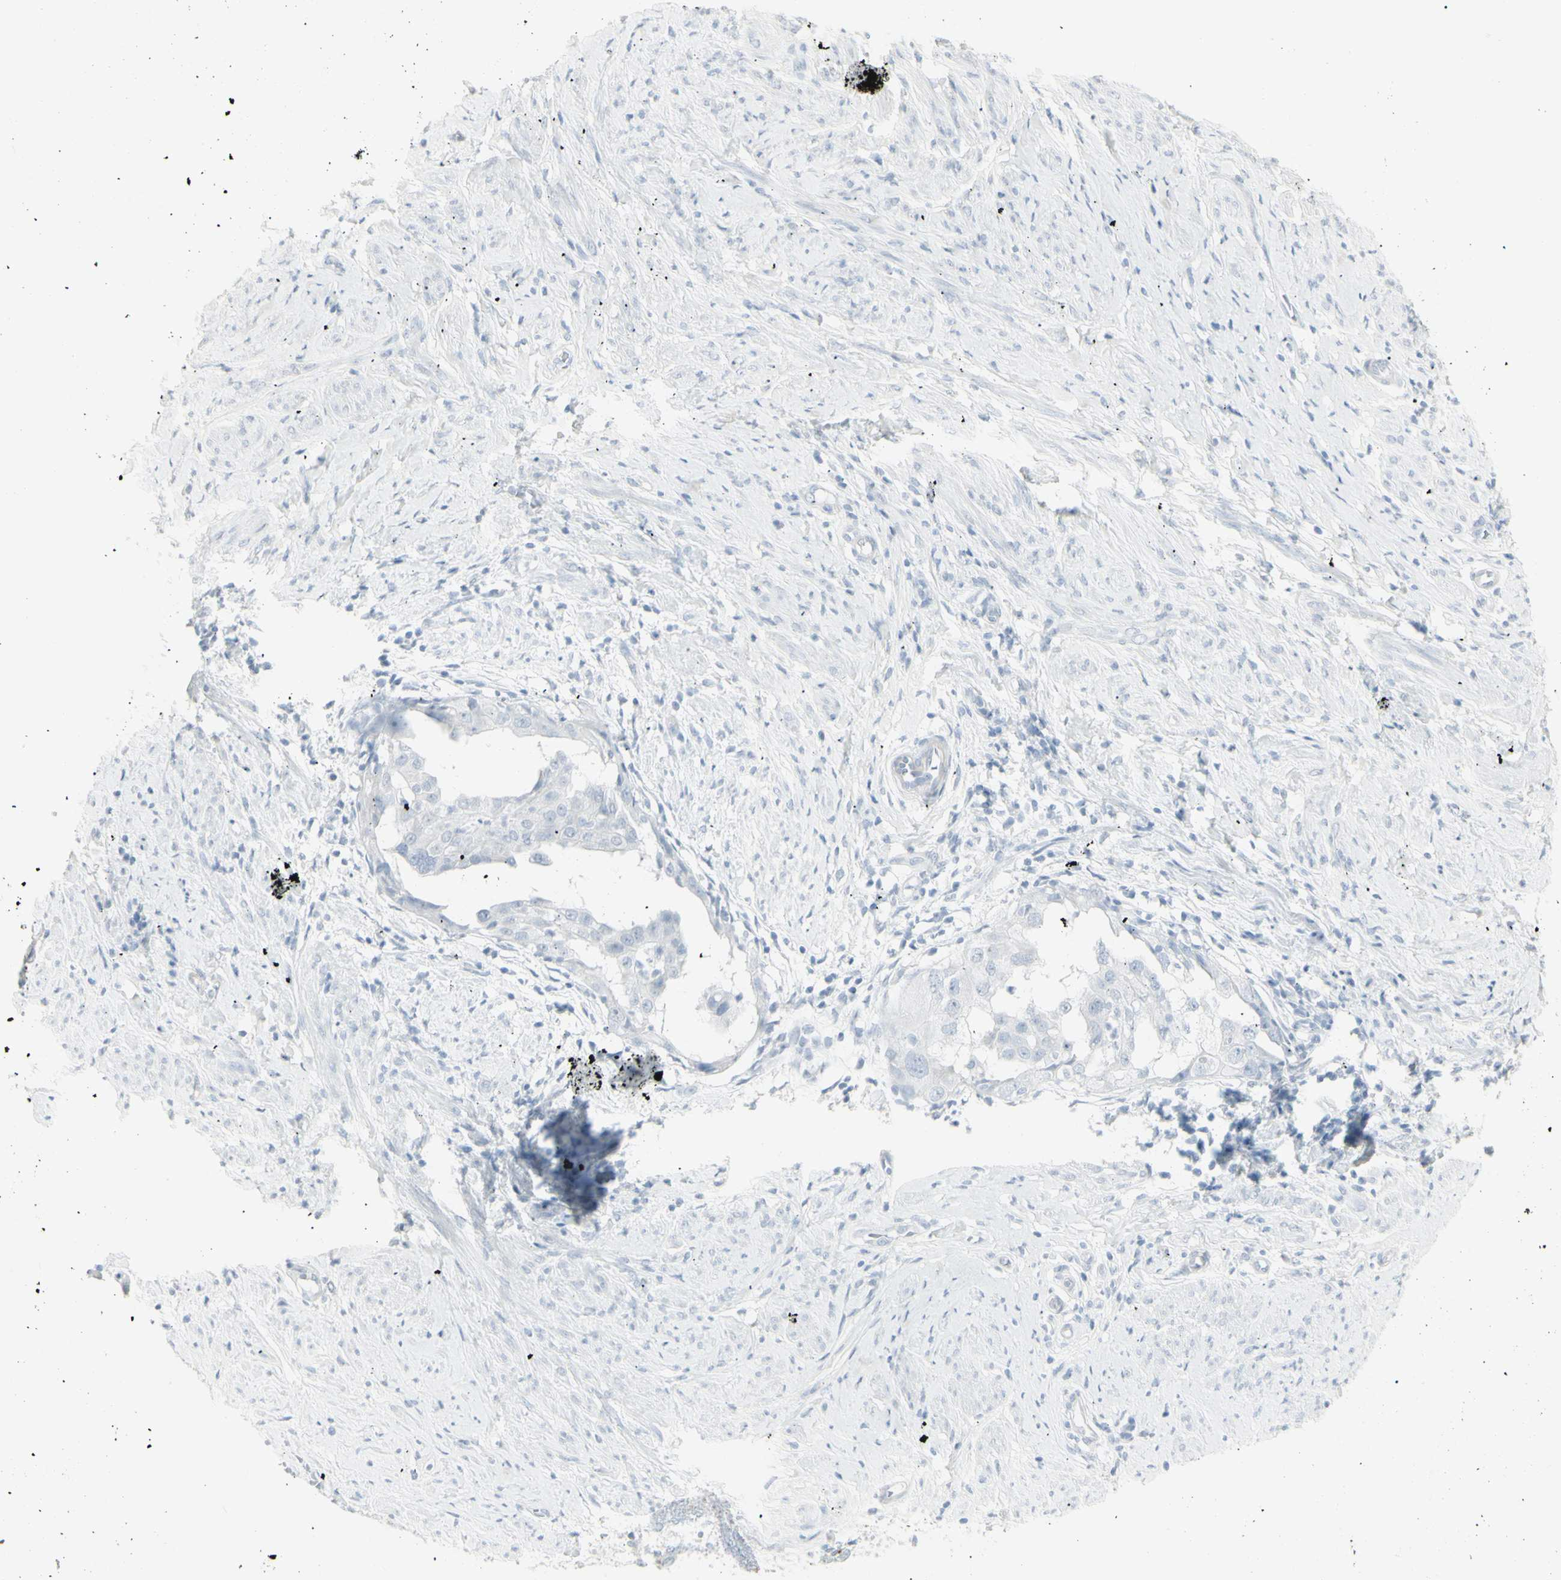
{"staining": {"intensity": "negative", "quantity": "none", "location": "none"}, "tissue": "endometrial cancer", "cell_type": "Tumor cells", "image_type": "cancer", "snomed": [{"axis": "morphology", "description": "Adenocarcinoma, NOS"}, {"axis": "topography", "description": "Endometrium"}], "caption": "Image shows no protein staining in tumor cells of endometrial cancer tissue.", "gene": "YBX2", "patient": {"sex": "female", "age": 85}}